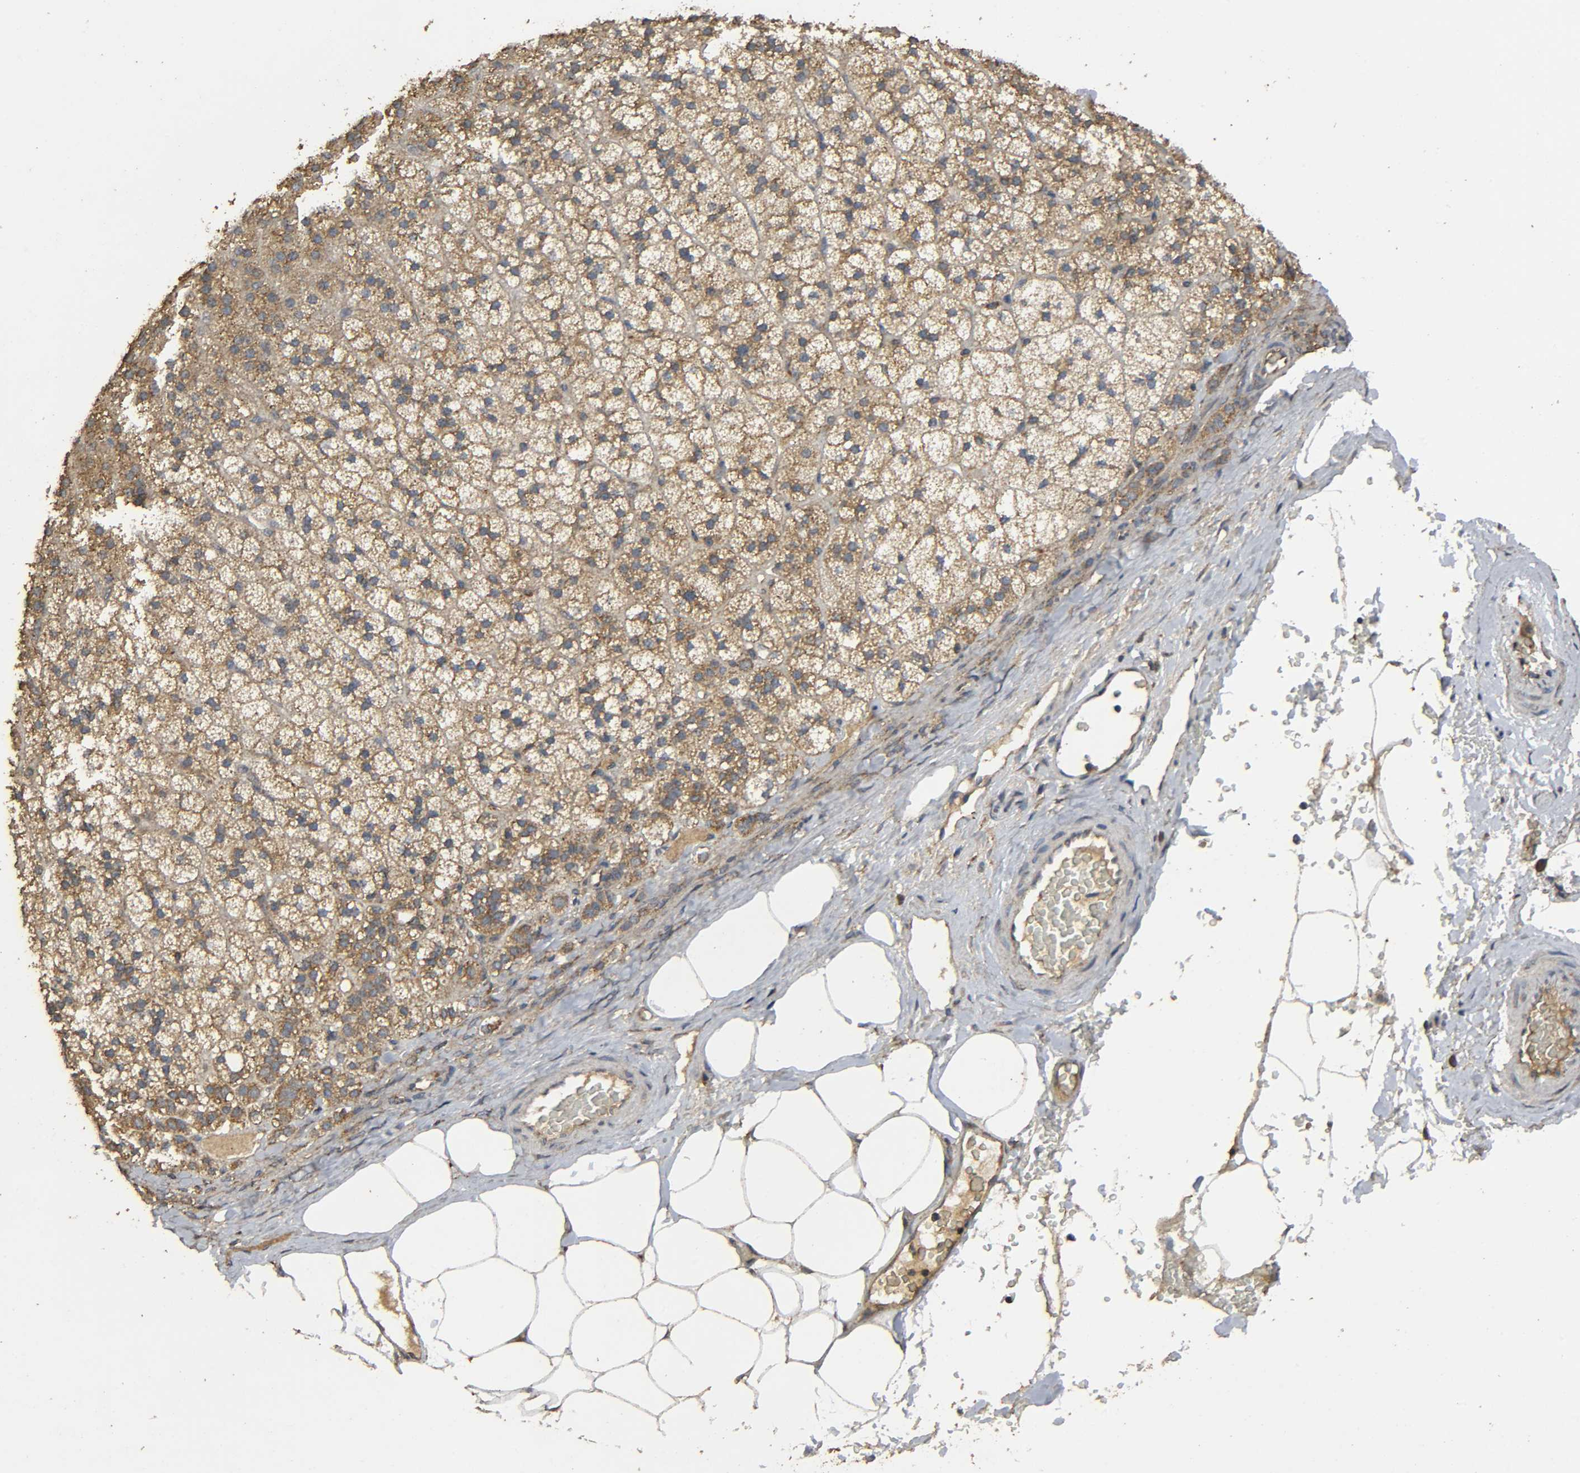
{"staining": {"intensity": "moderate", "quantity": ">75%", "location": "cytoplasmic/membranous"}, "tissue": "adrenal gland", "cell_type": "Glandular cells", "image_type": "normal", "snomed": [{"axis": "morphology", "description": "Normal tissue, NOS"}, {"axis": "topography", "description": "Adrenal gland"}], "caption": "IHC photomicrograph of unremarkable adrenal gland: adrenal gland stained using IHC exhibits medium levels of moderate protein expression localized specifically in the cytoplasmic/membranous of glandular cells, appearing as a cytoplasmic/membranous brown color.", "gene": "DDX6", "patient": {"sex": "male", "age": 35}}